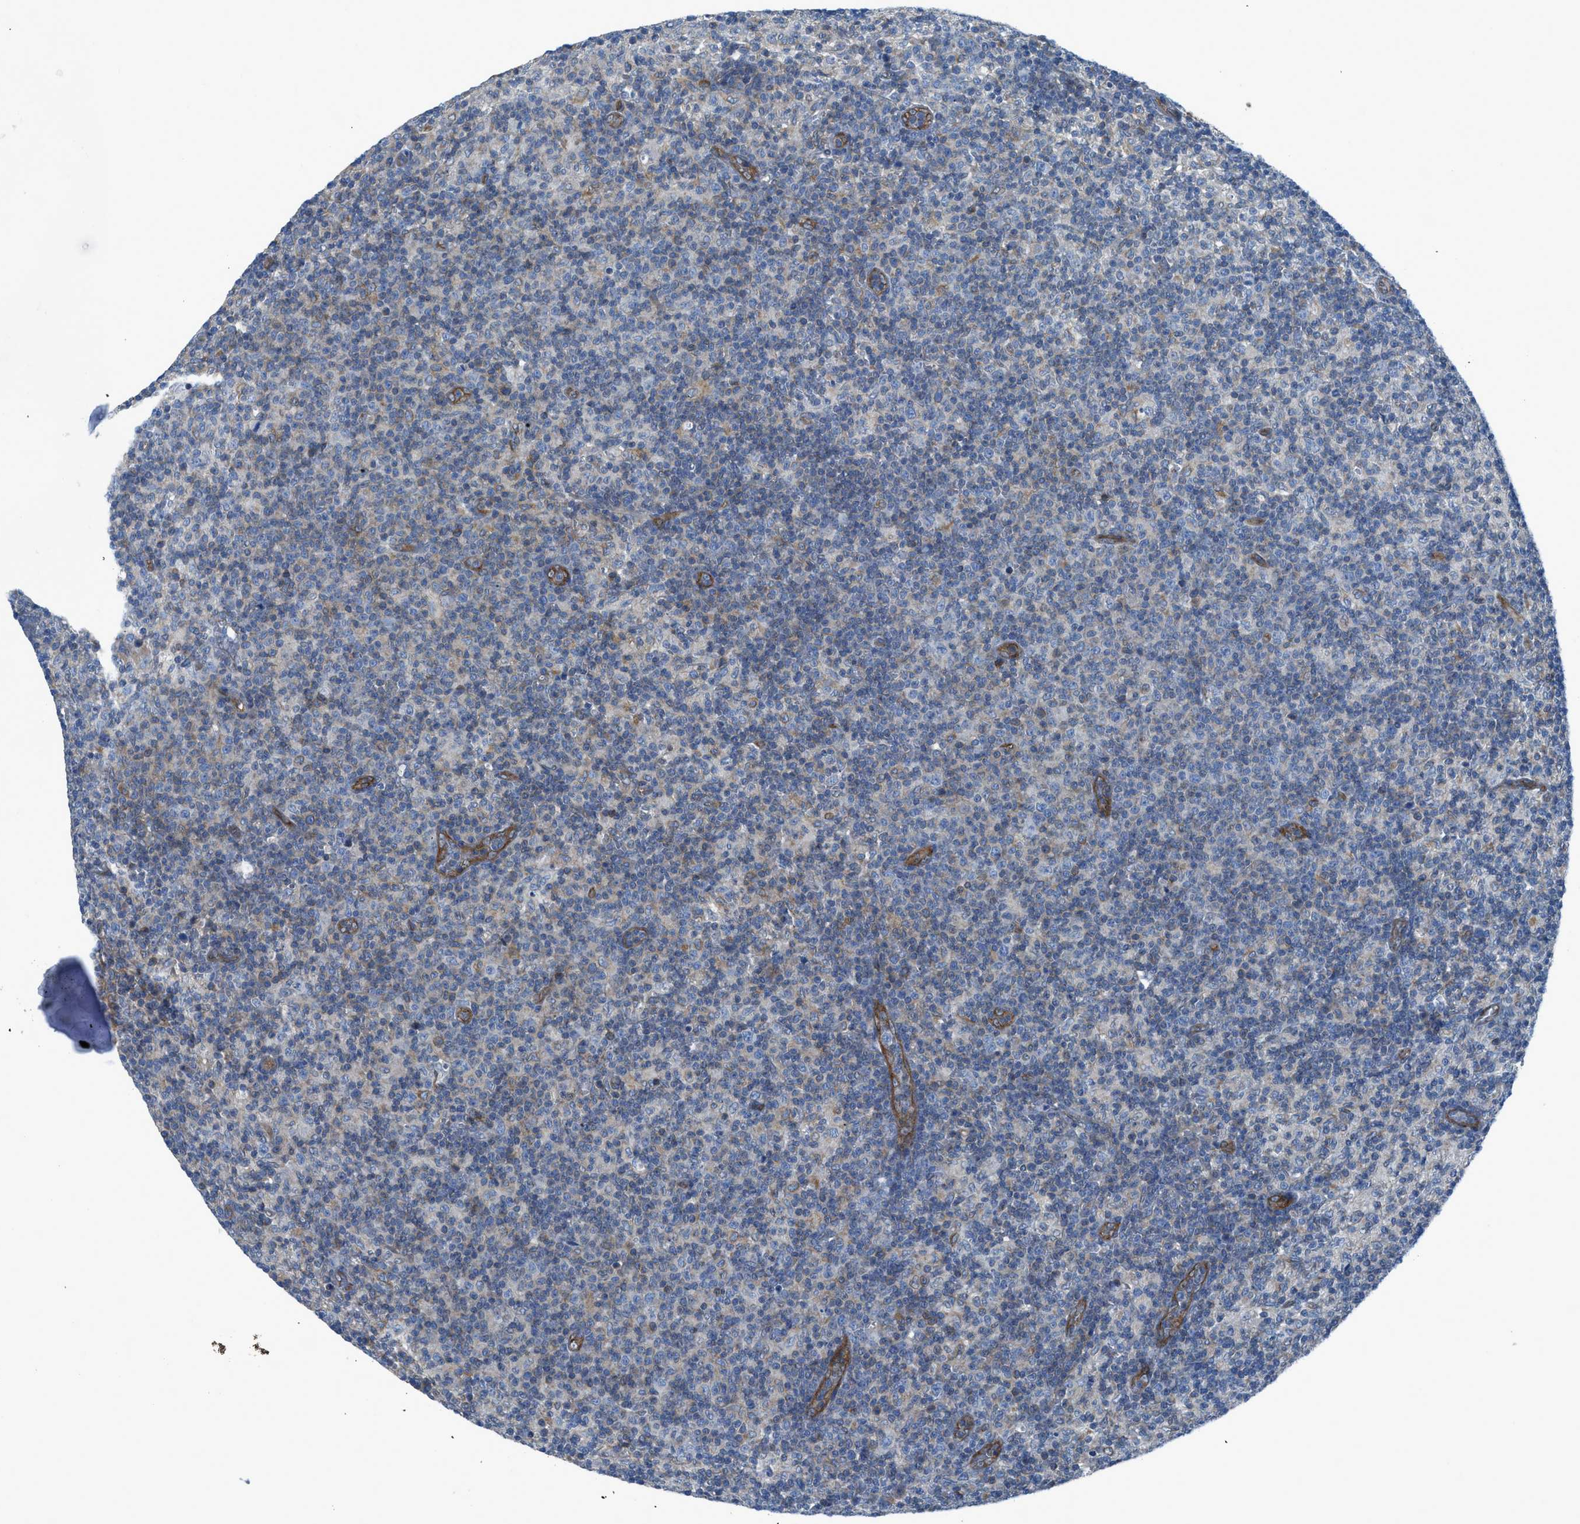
{"staining": {"intensity": "negative", "quantity": "none", "location": "none"}, "tissue": "lymph node", "cell_type": "Non-germinal center cells", "image_type": "normal", "snomed": [{"axis": "morphology", "description": "Normal tissue, NOS"}, {"axis": "morphology", "description": "Inflammation, NOS"}, {"axis": "topography", "description": "Lymph node"}], "caption": "An IHC histopathology image of benign lymph node is shown. There is no staining in non-germinal center cells of lymph node. Nuclei are stained in blue.", "gene": "PRKN", "patient": {"sex": "male", "age": 55}}